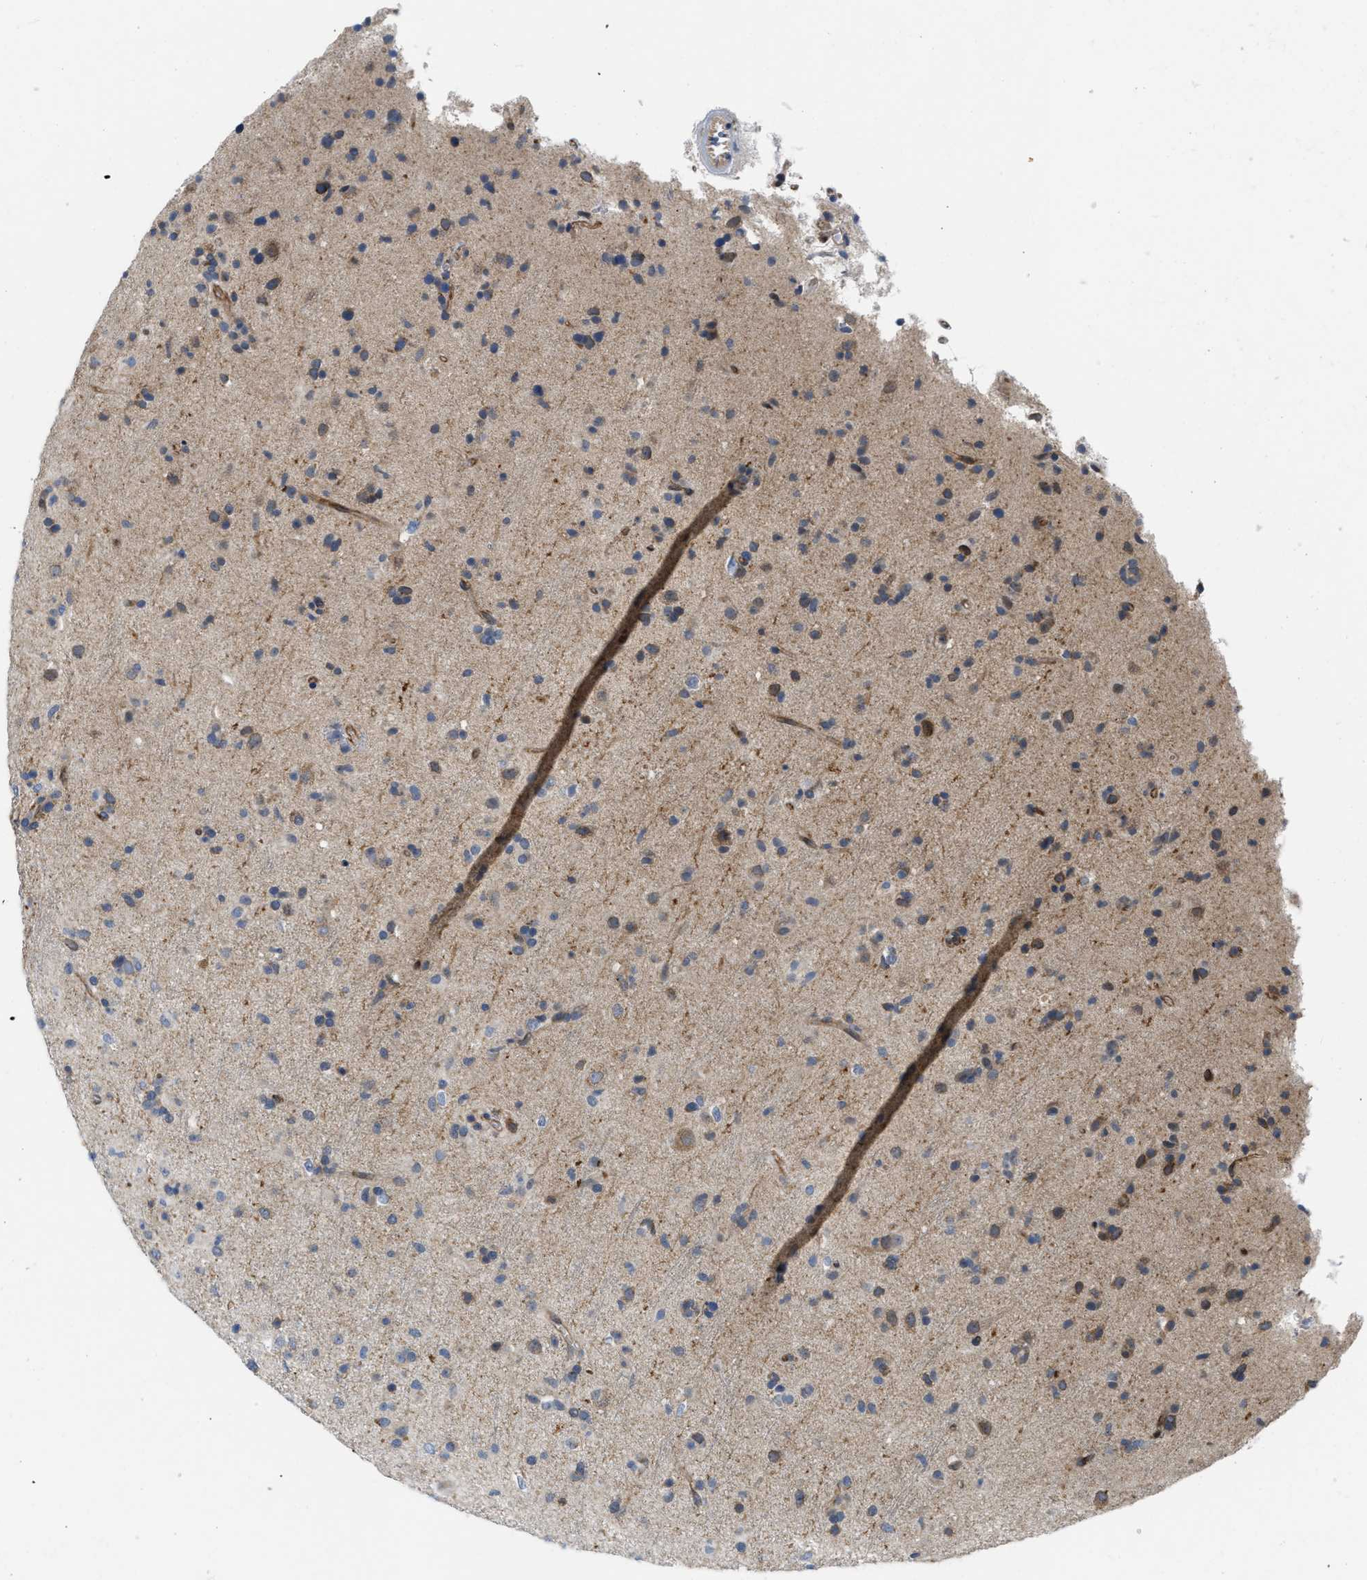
{"staining": {"intensity": "moderate", "quantity": "<25%", "location": "cytoplasmic/membranous"}, "tissue": "glioma", "cell_type": "Tumor cells", "image_type": "cancer", "snomed": [{"axis": "morphology", "description": "Glioma, malignant, Low grade"}, {"axis": "topography", "description": "Brain"}], "caption": "About <25% of tumor cells in human malignant low-grade glioma show moderate cytoplasmic/membranous protein positivity as visualized by brown immunohistochemical staining.", "gene": "EOGT", "patient": {"sex": "male", "age": 65}}